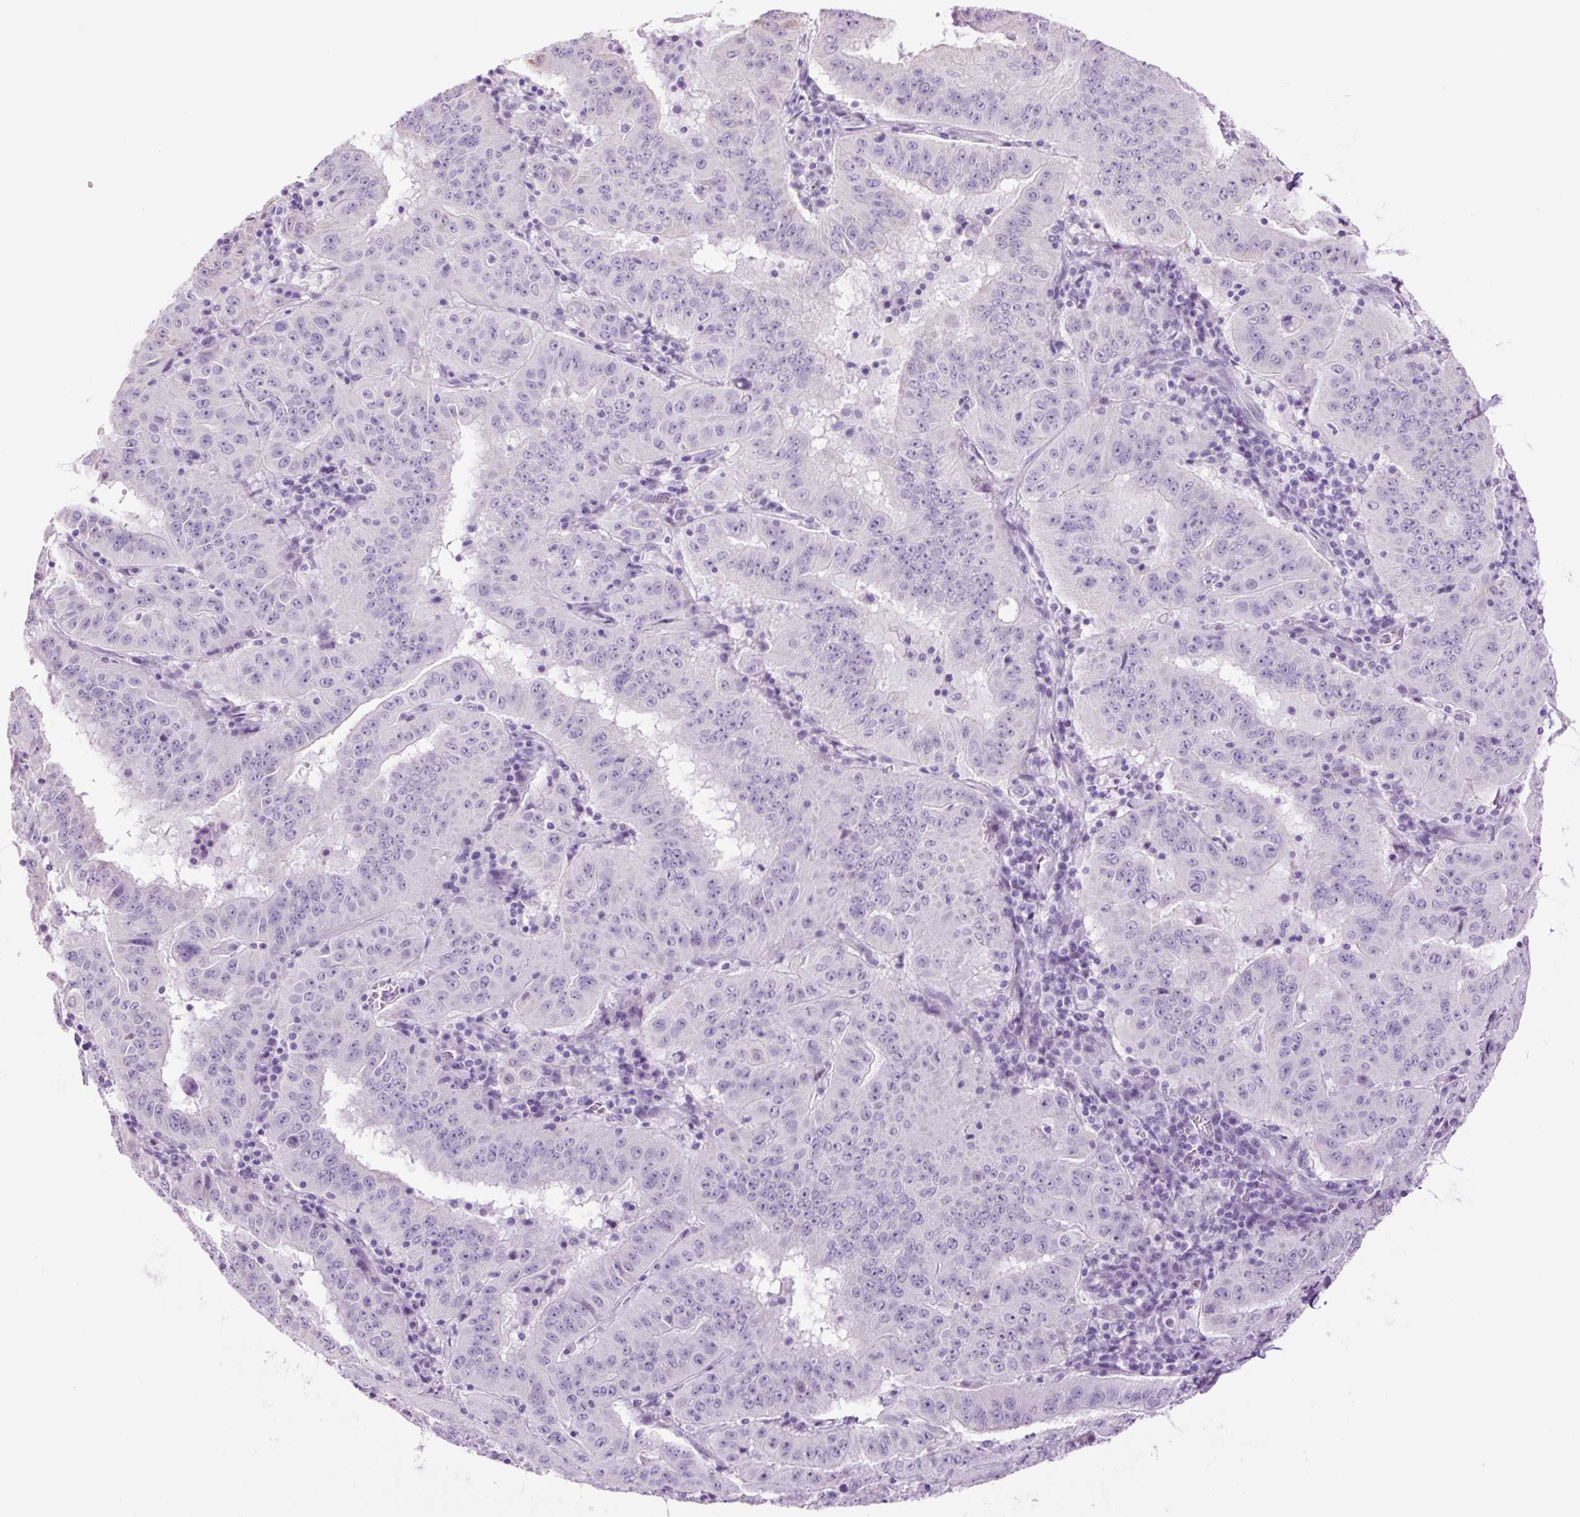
{"staining": {"intensity": "negative", "quantity": "none", "location": "none"}, "tissue": "pancreatic cancer", "cell_type": "Tumor cells", "image_type": "cancer", "snomed": [{"axis": "morphology", "description": "Adenocarcinoma, NOS"}, {"axis": "topography", "description": "Pancreas"}], "caption": "IHC photomicrograph of neoplastic tissue: pancreatic cancer stained with DAB (3,3'-diaminobenzidine) shows no significant protein positivity in tumor cells.", "gene": "TFF2", "patient": {"sex": "male", "age": 63}}